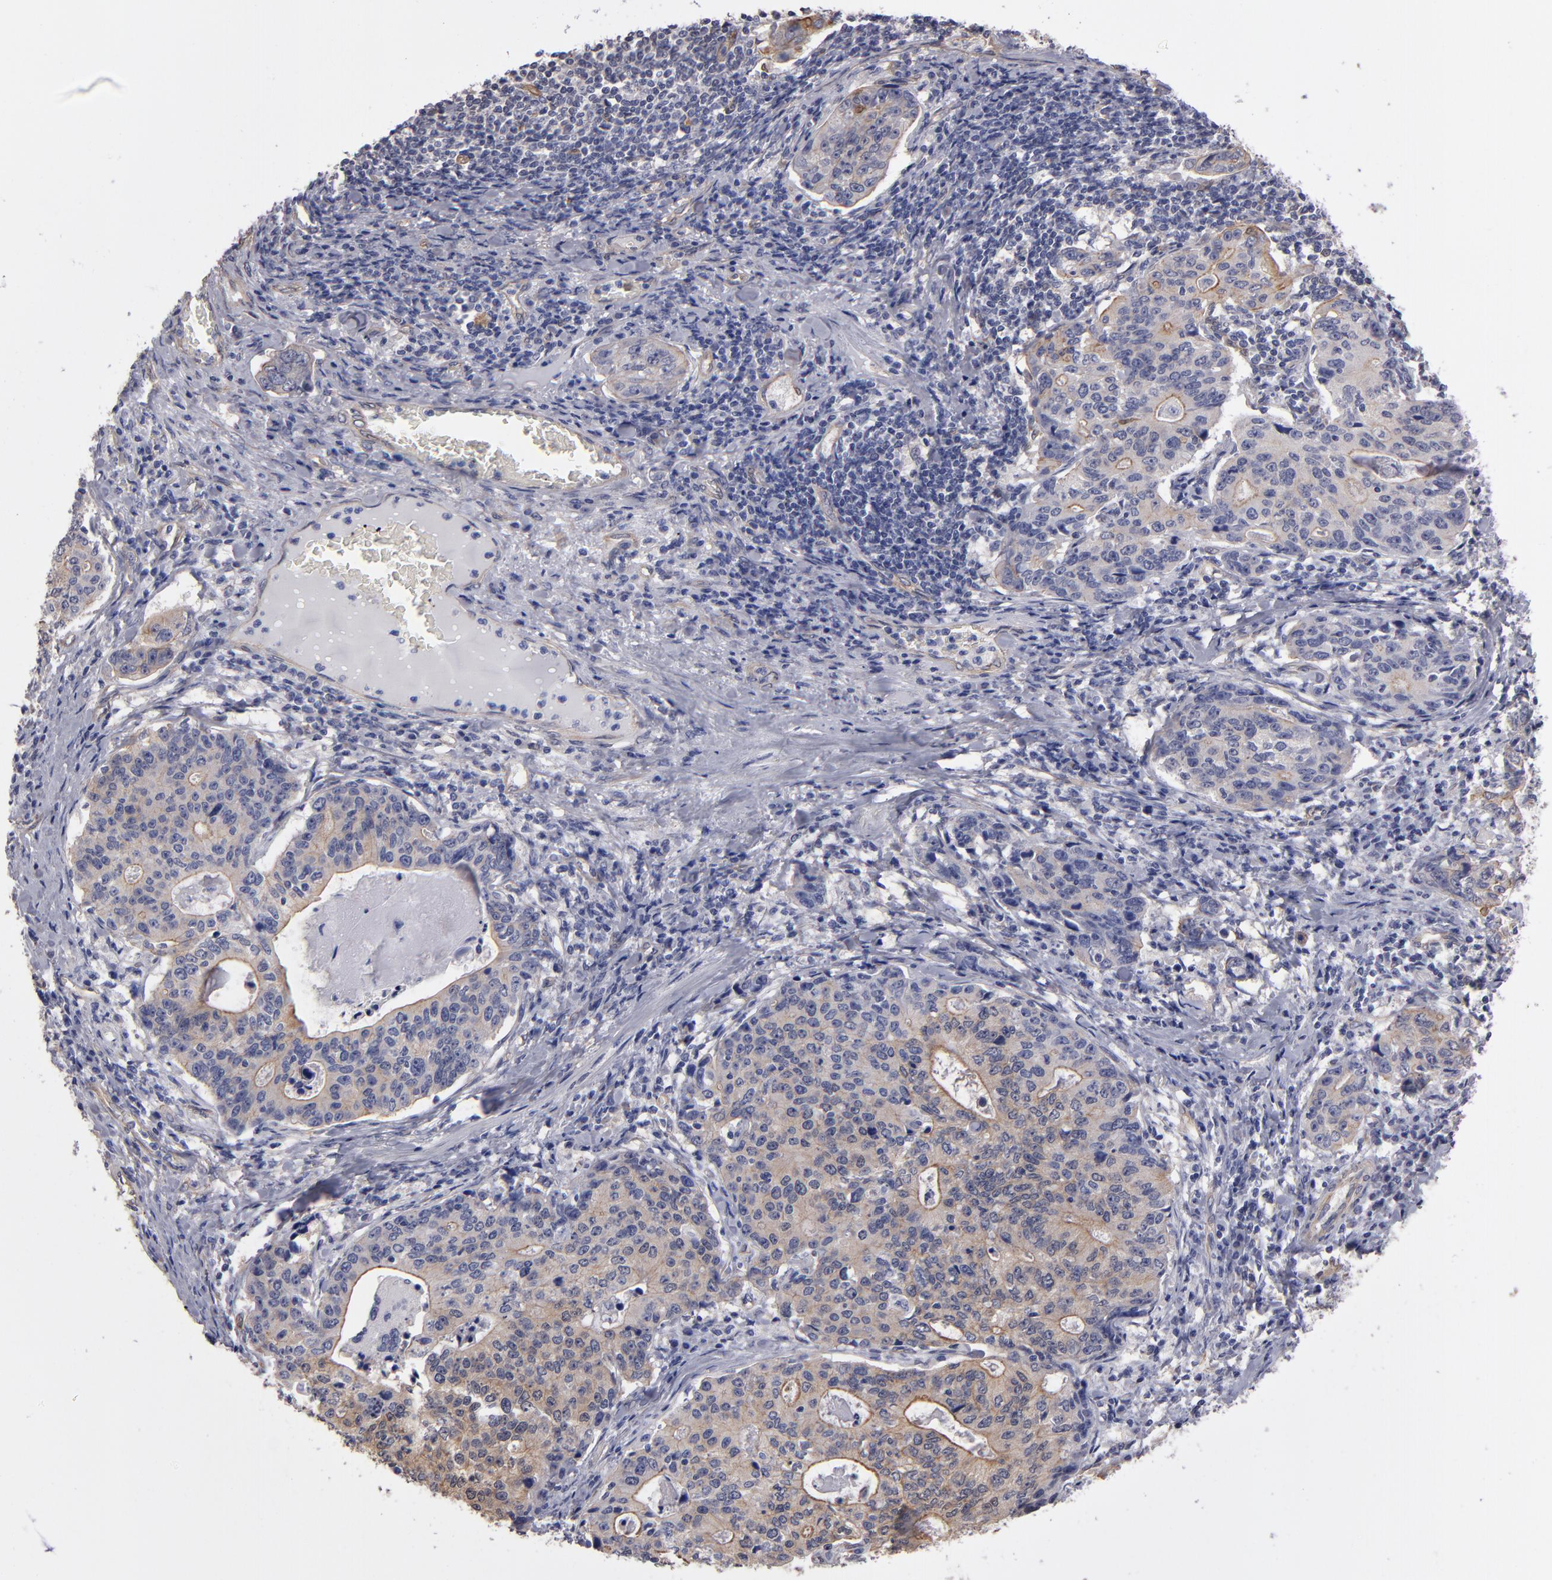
{"staining": {"intensity": "weak", "quantity": ">75%", "location": "cytoplasmic/membranous"}, "tissue": "stomach cancer", "cell_type": "Tumor cells", "image_type": "cancer", "snomed": [{"axis": "morphology", "description": "Adenocarcinoma, NOS"}, {"axis": "topography", "description": "Esophagus"}, {"axis": "topography", "description": "Stomach"}], "caption": "Adenocarcinoma (stomach) stained with IHC reveals weak cytoplasmic/membranous positivity in approximately >75% of tumor cells. (brown staining indicates protein expression, while blue staining denotes nuclei).", "gene": "NDRG2", "patient": {"sex": "male", "age": 74}}